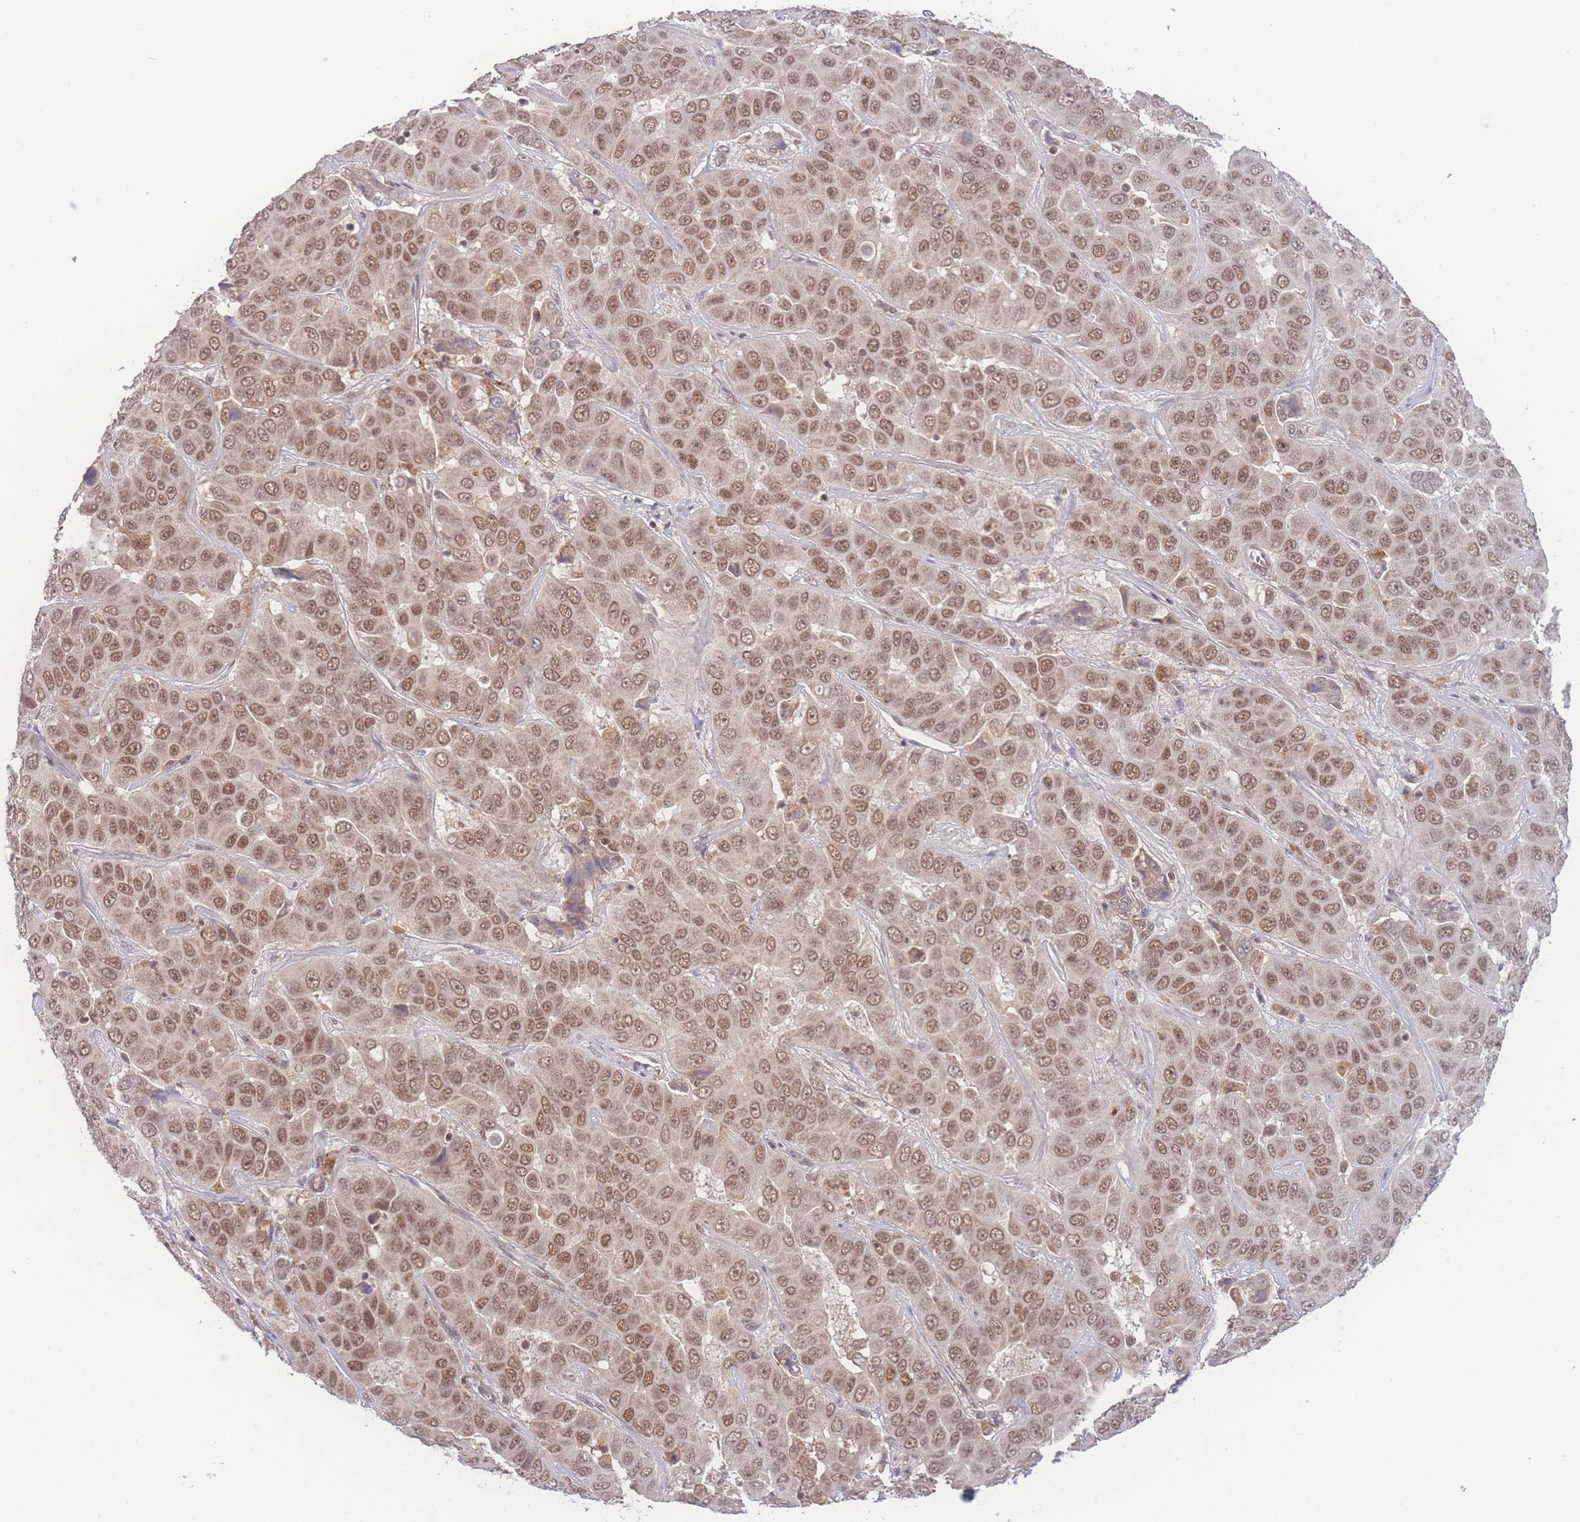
{"staining": {"intensity": "moderate", "quantity": ">75%", "location": "nuclear"}, "tissue": "liver cancer", "cell_type": "Tumor cells", "image_type": "cancer", "snomed": [{"axis": "morphology", "description": "Cholangiocarcinoma"}, {"axis": "topography", "description": "Liver"}], "caption": "Immunohistochemical staining of cholangiocarcinoma (liver) displays medium levels of moderate nuclear protein expression in about >75% of tumor cells.", "gene": "RAVER1", "patient": {"sex": "female", "age": 52}}